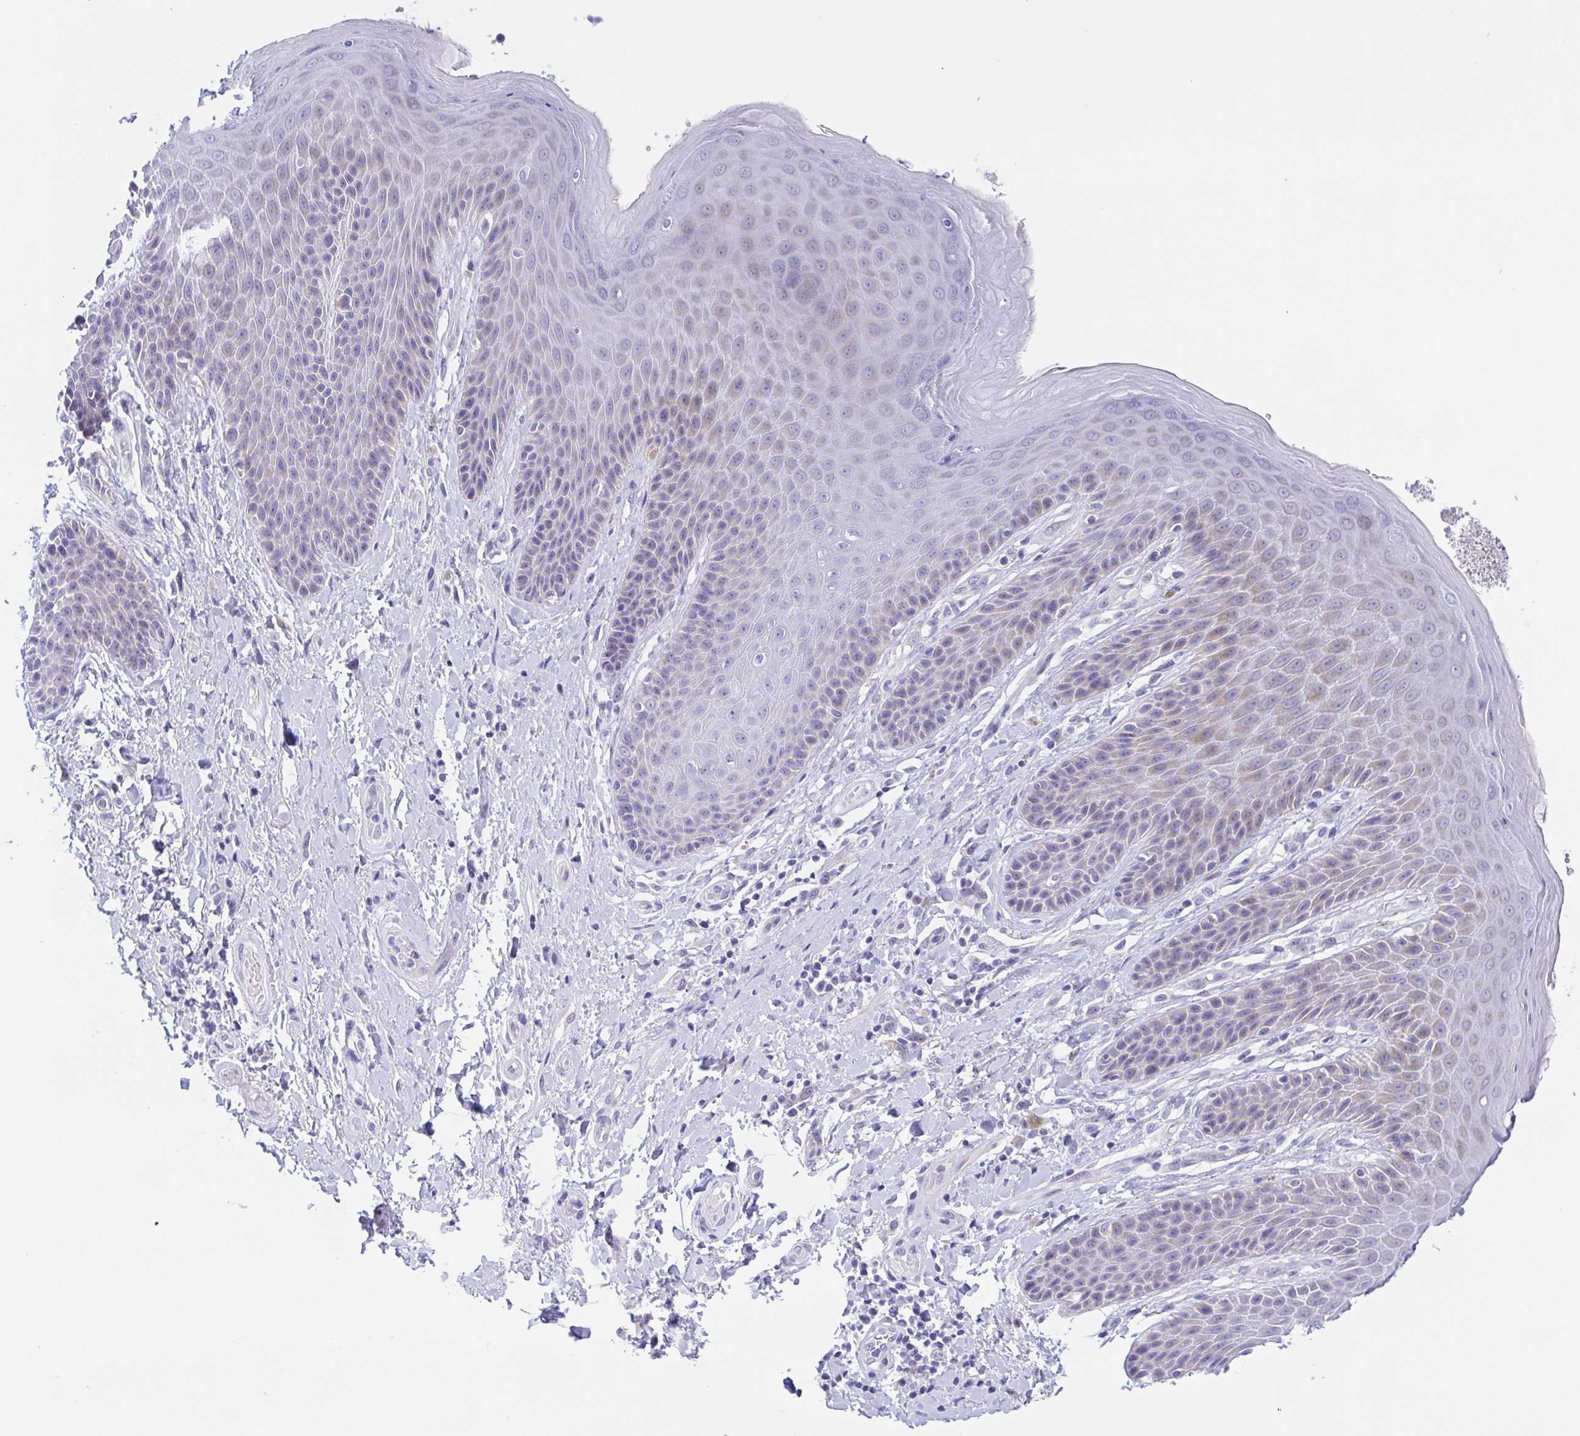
{"staining": {"intensity": "weak", "quantity": "<25%", "location": "cytoplasmic/membranous"}, "tissue": "skin", "cell_type": "Epidermal cells", "image_type": "normal", "snomed": [{"axis": "morphology", "description": "Normal tissue, NOS"}, {"axis": "topography", "description": "Anal"}, {"axis": "topography", "description": "Peripheral nerve tissue"}], "caption": "IHC of unremarkable skin displays no expression in epidermal cells.", "gene": "MUCL3", "patient": {"sex": "male", "age": 51}}